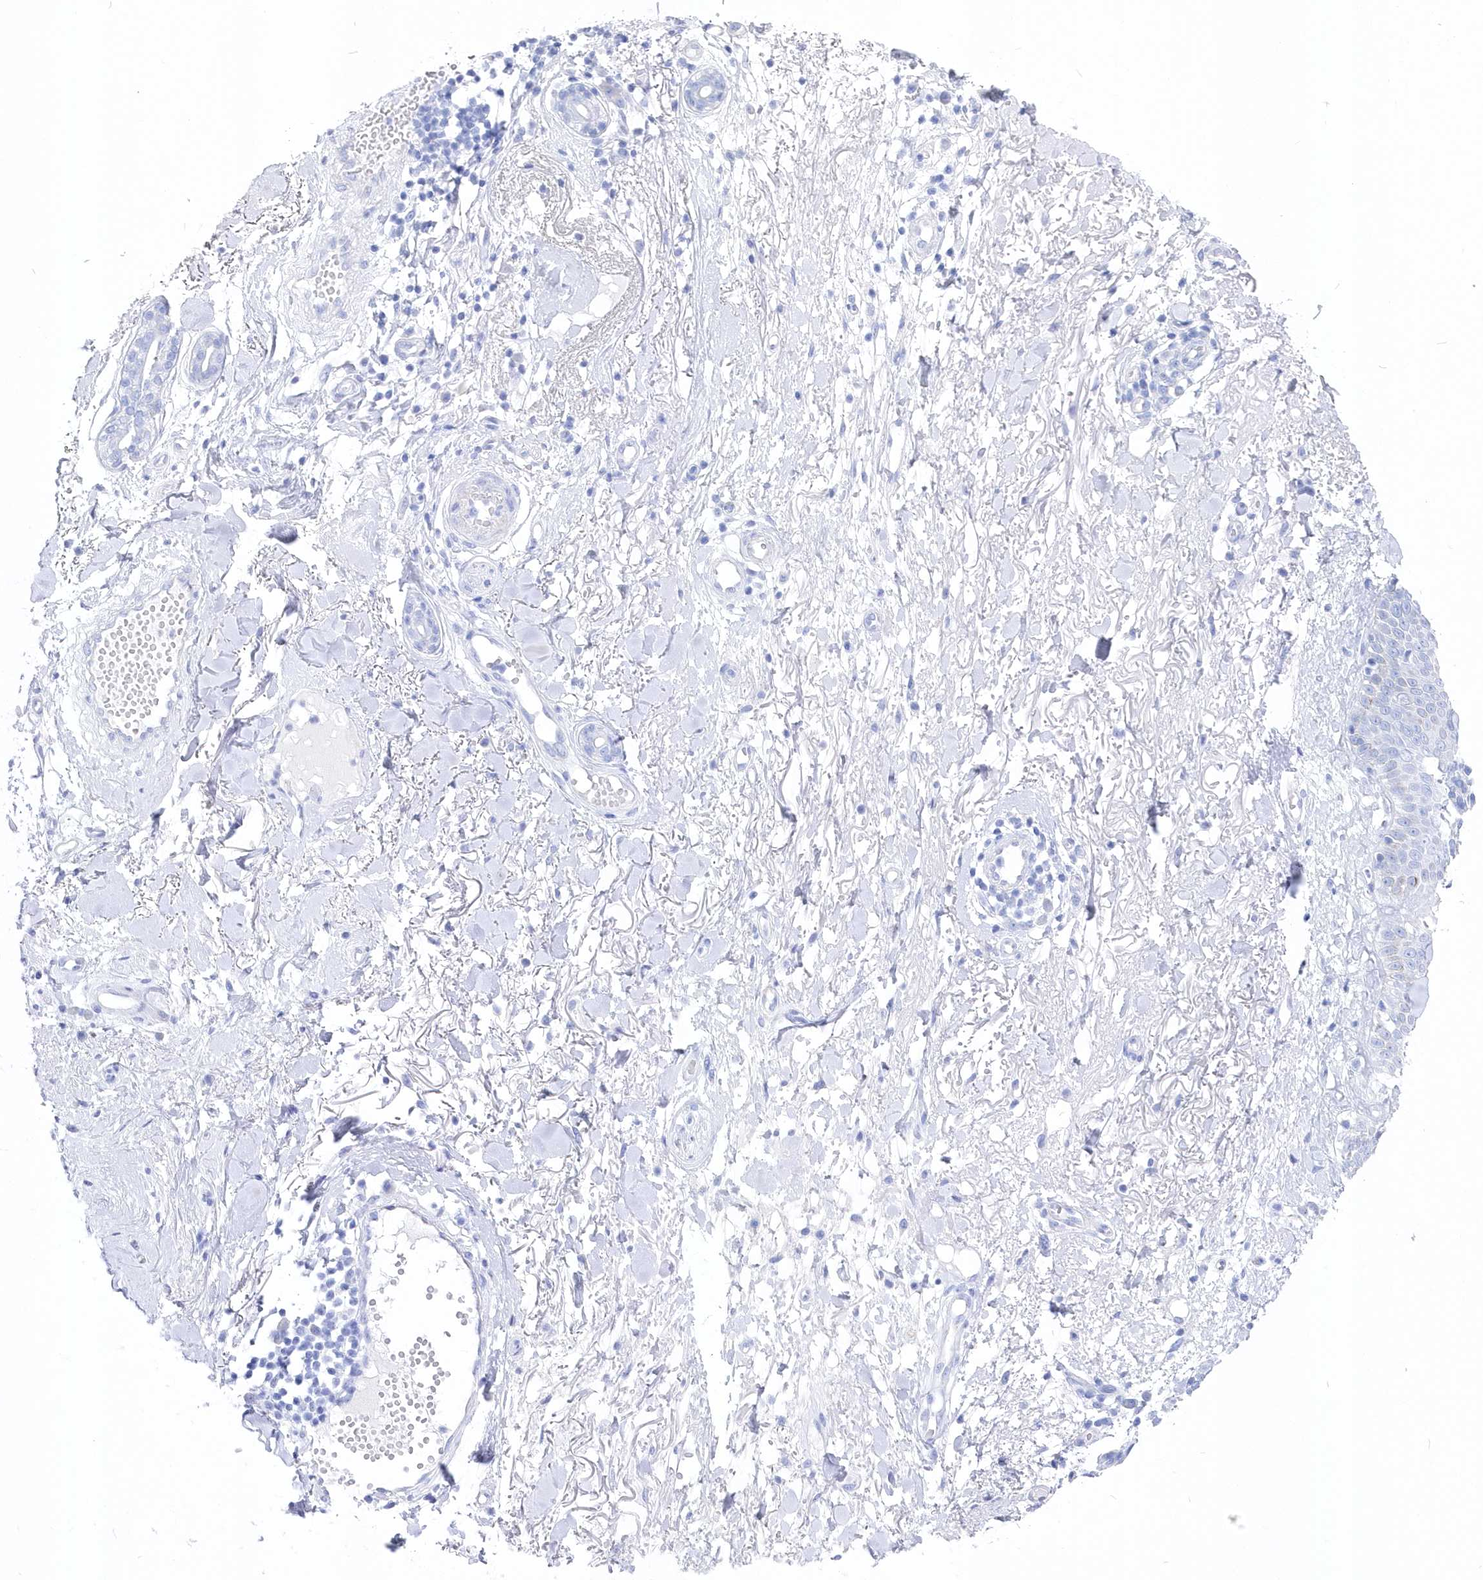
{"staining": {"intensity": "negative", "quantity": "none", "location": "none"}, "tissue": "skin cancer", "cell_type": "Tumor cells", "image_type": "cancer", "snomed": [{"axis": "morphology", "description": "Basal cell carcinoma"}, {"axis": "topography", "description": "Skin"}], "caption": "The histopathology image demonstrates no significant staining in tumor cells of basal cell carcinoma (skin).", "gene": "CSNK1G2", "patient": {"sex": "male", "age": 85}}